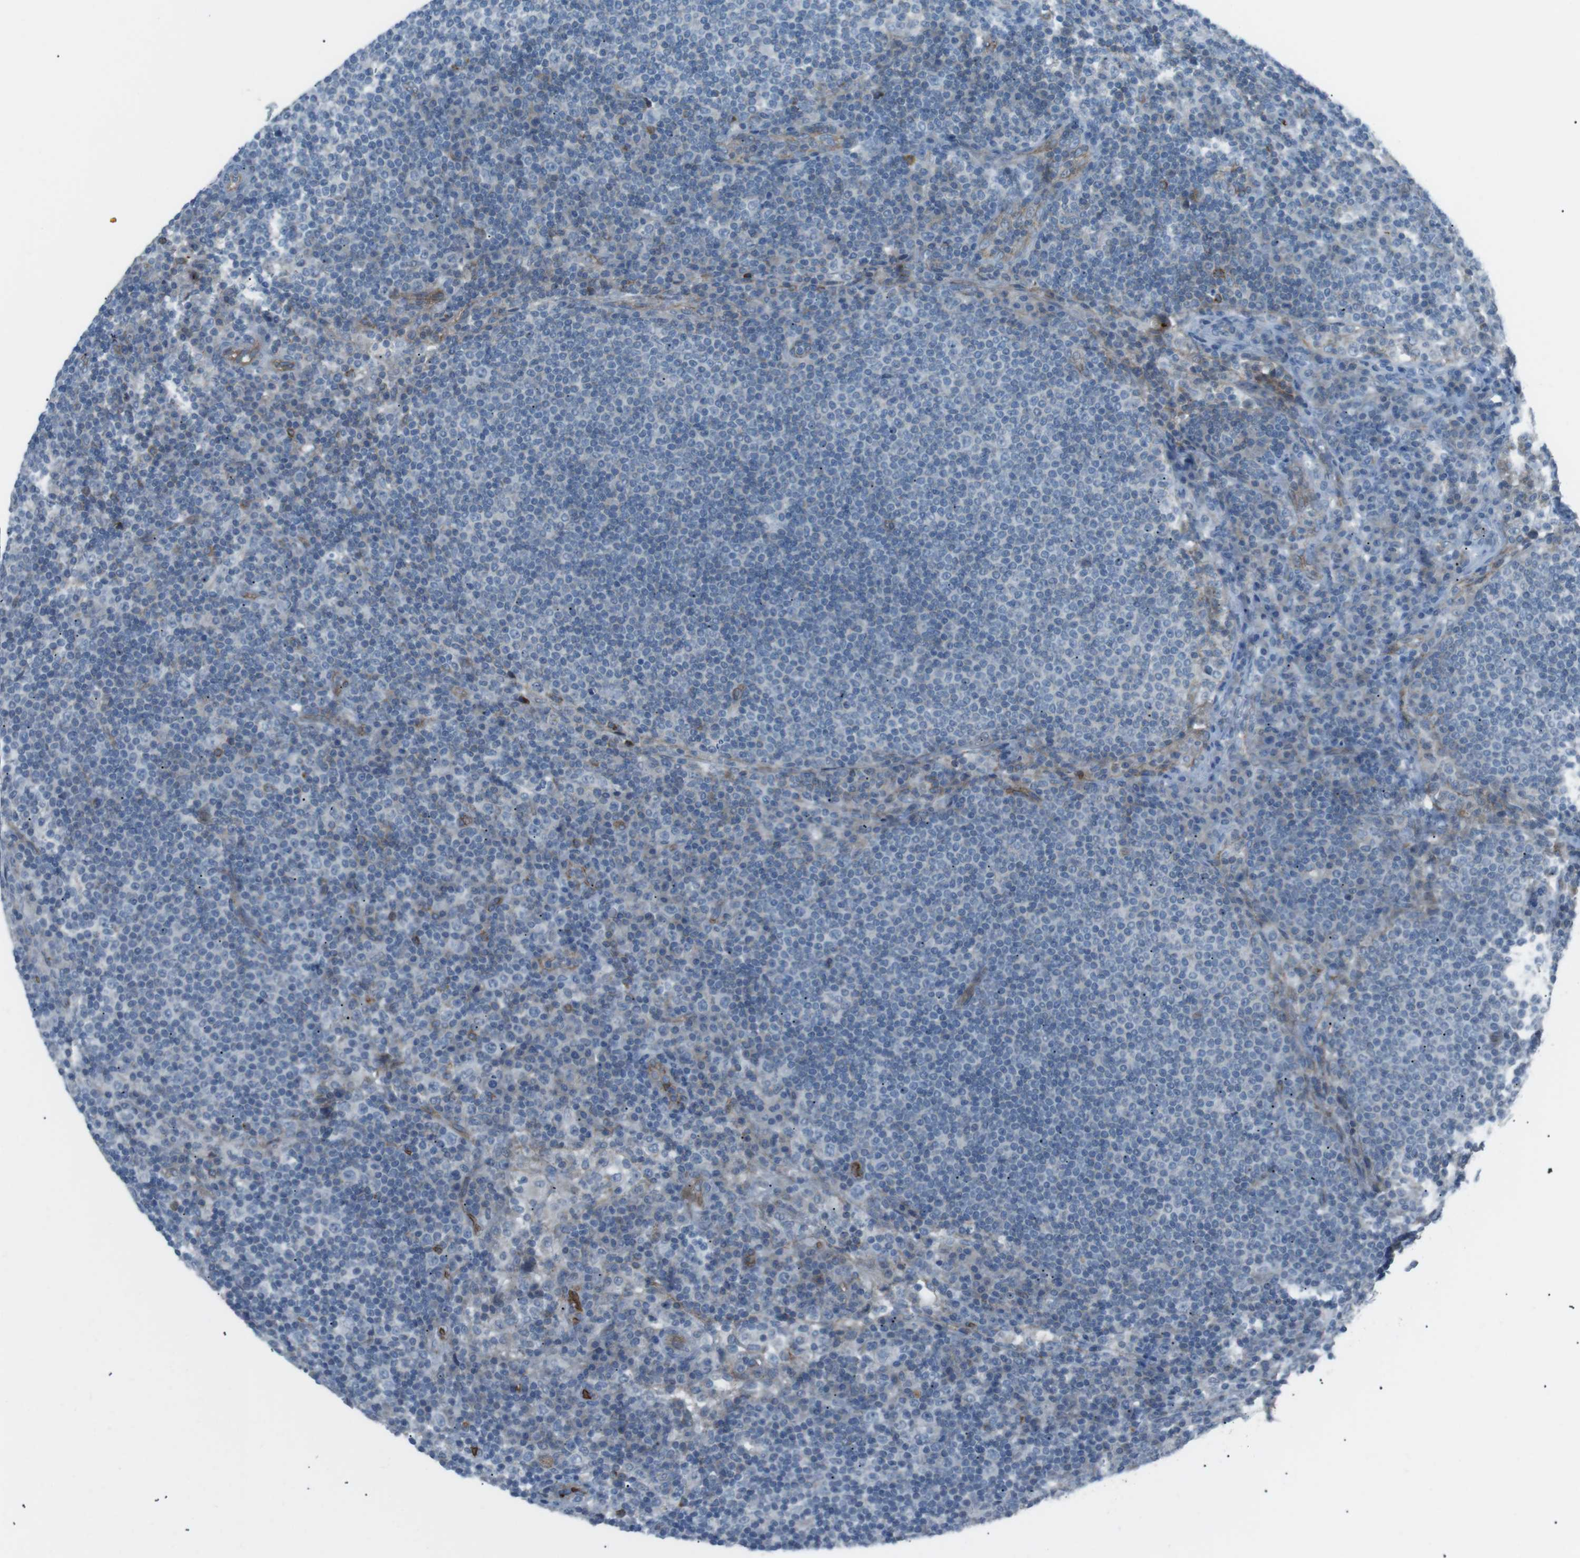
{"staining": {"intensity": "negative", "quantity": "none", "location": "none"}, "tissue": "lymph node", "cell_type": "Germinal center cells", "image_type": "normal", "snomed": [{"axis": "morphology", "description": "Normal tissue, NOS"}, {"axis": "topography", "description": "Lymph node"}], "caption": "Germinal center cells show no significant protein positivity in unremarkable lymph node. (DAB (3,3'-diaminobenzidine) immunohistochemistry (IHC) visualized using brightfield microscopy, high magnification).", "gene": "SPTA1", "patient": {"sex": "female", "age": 53}}